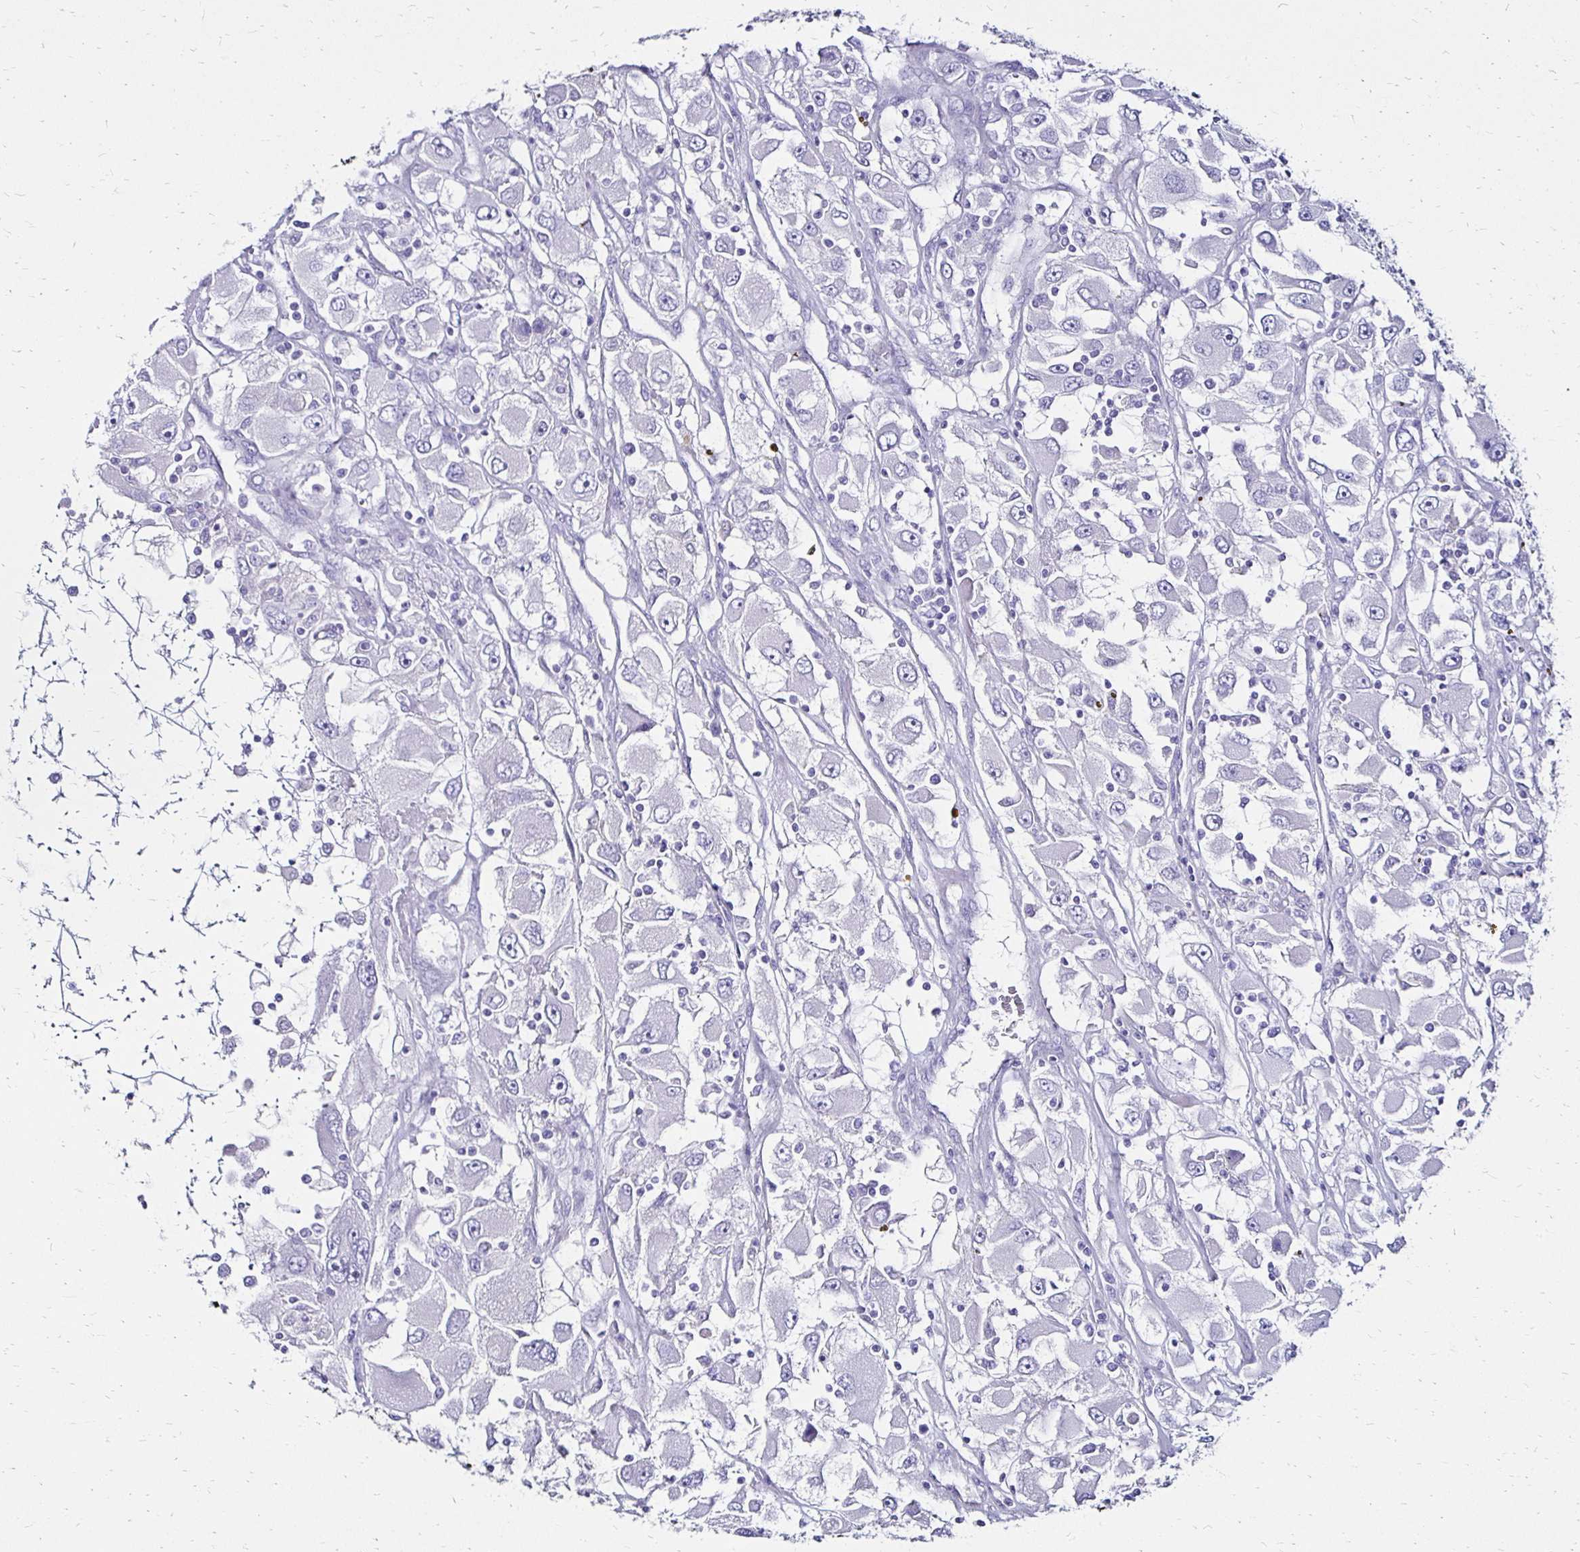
{"staining": {"intensity": "negative", "quantity": "none", "location": "none"}, "tissue": "renal cancer", "cell_type": "Tumor cells", "image_type": "cancer", "snomed": [{"axis": "morphology", "description": "Adenocarcinoma, NOS"}, {"axis": "topography", "description": "Kidney"}], "caption": "Tumor cells show no significant expression in adenocarcinoma (renal).", "gene": "KCNT1", "patient": {"sex": "female", "age": 52}}